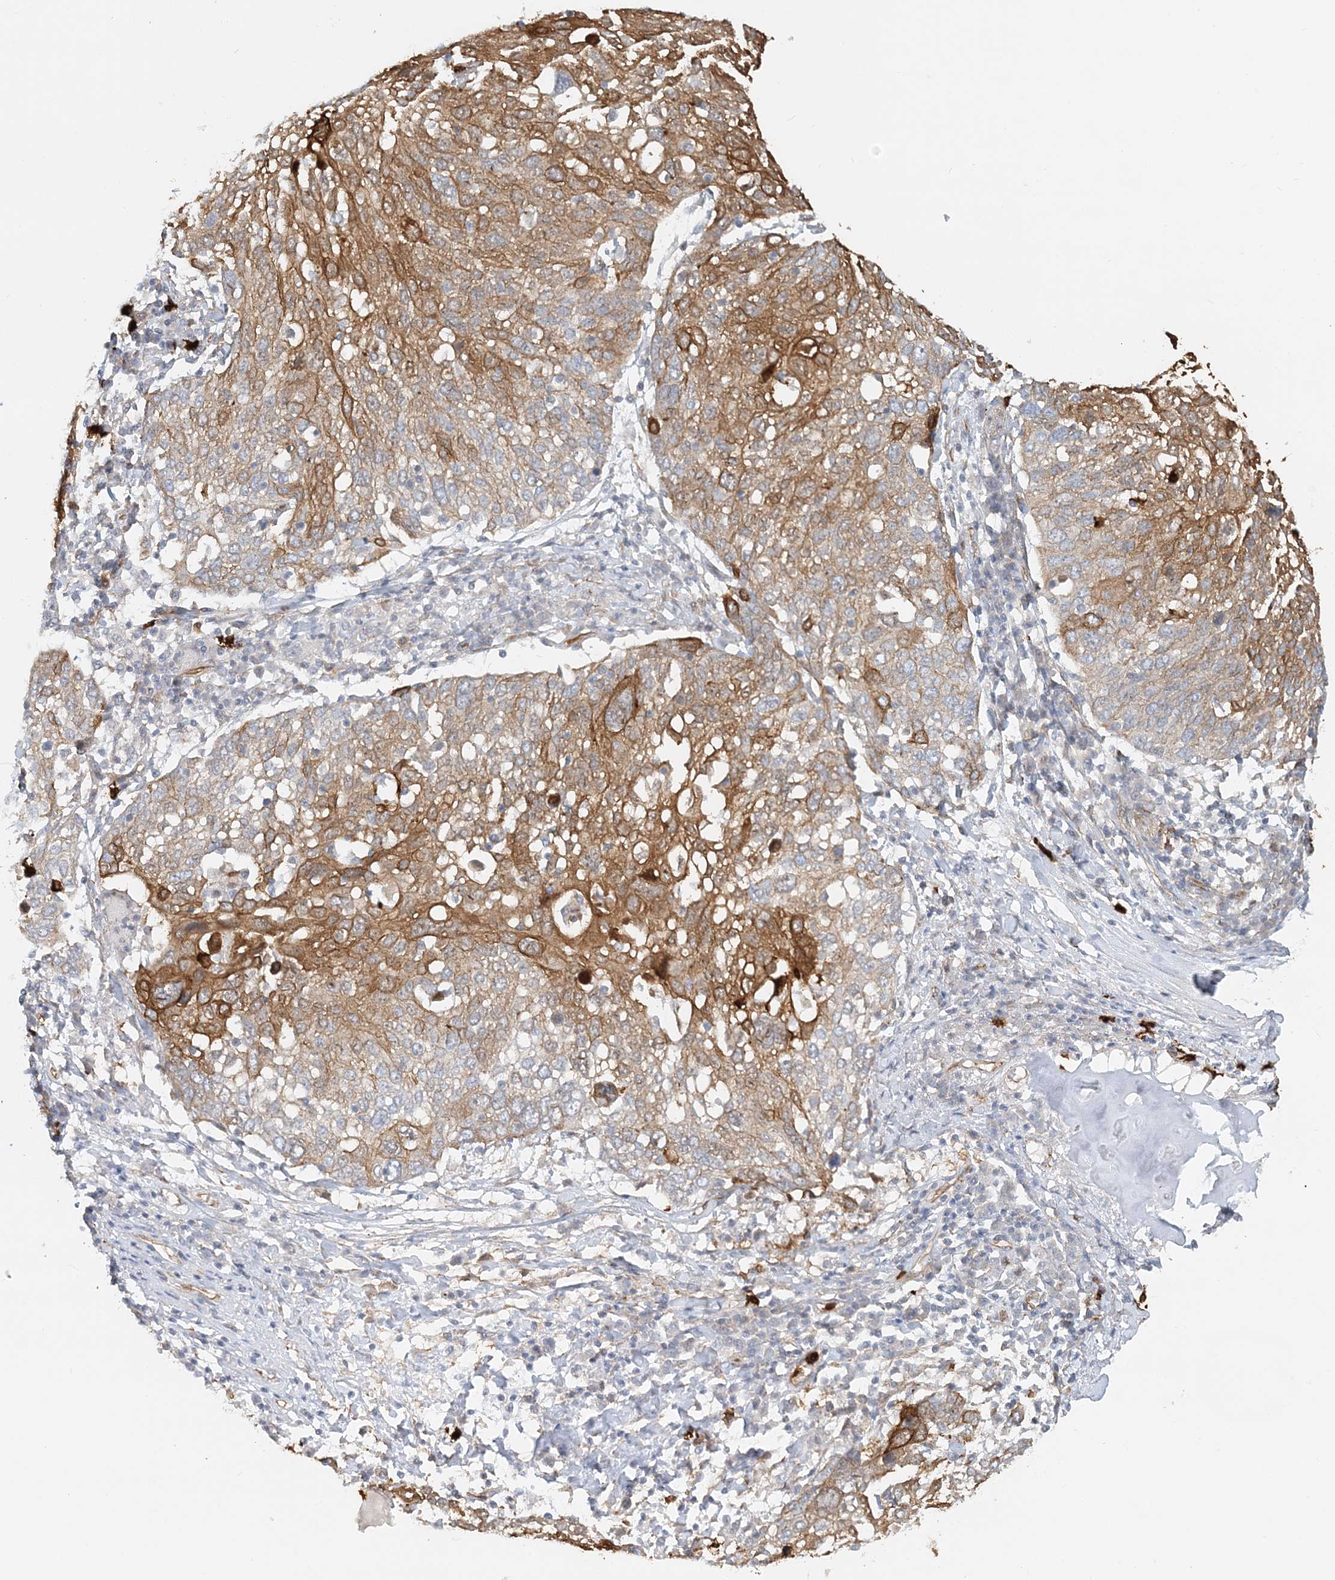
{"staining": {"intensity": "moderate", "quantity": ">75%", "location": "cytoplasmic/membranous"}, "tissue": "lung cancer", "cell_type": "Tumor cells", "image_type": "cancer", "snomed": [{"axis": "morphology", "description": "Squamous cell carcinoma, NOS"}, {"axis": "topography", "description": "Lung"}], "caption": "Immunohistochemical staining of human lung cancer (squamous cell carcinoma) displays medium levels of moderate cytoplasmic/membranous staining in about >75% of tumor cells. (DAB (3,3'-diaminobenzidine) IHC with brightfield microscopy, high magnification).", "gene": "DNAH1", "patient": {"sex": "male", "age": 65}}